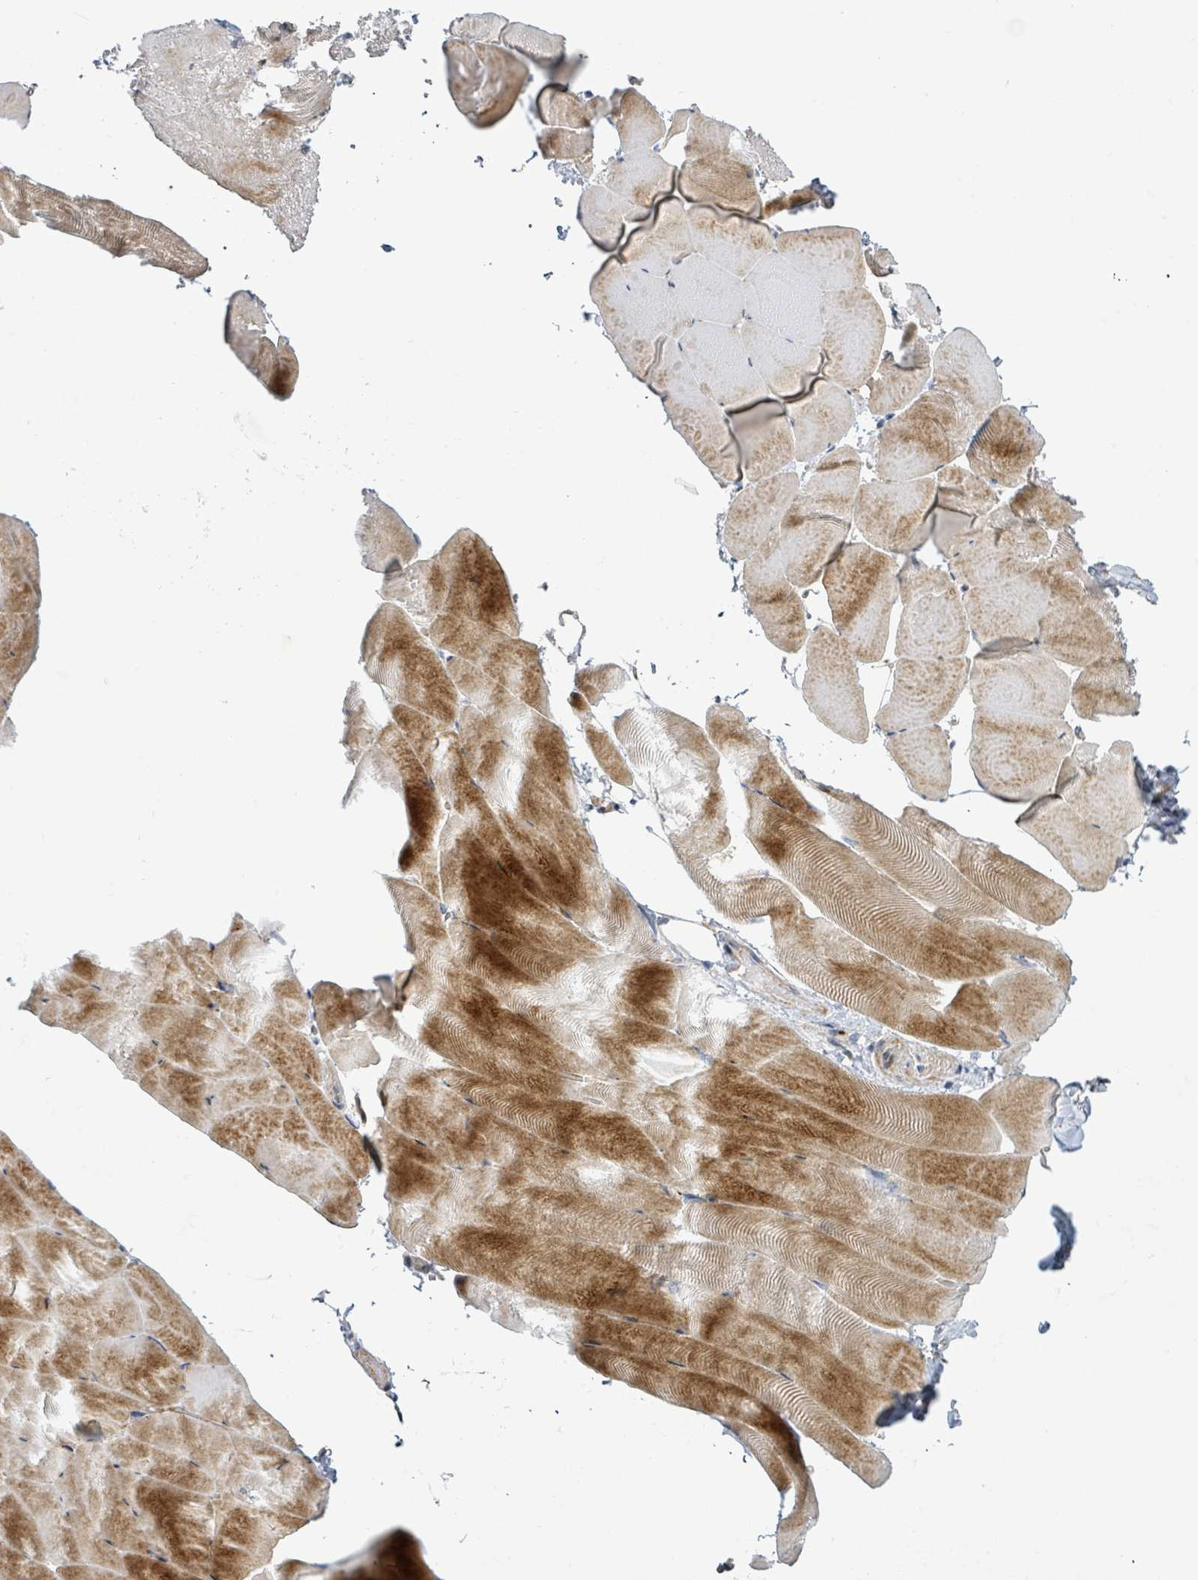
{"staining": {"intensity": "moderate", "quantity": "25%-75%", "location": "cytoplasmic/membranous"}, "tissue": "skeletal muscle", "cell_type": "Myocytes", "image_type": "normal", "snomed": [{"axis": "morphology", "description": "Normal tissue, NOS"}, {"axis": "topography", "description": "Skeletal muscle"}], "caption": "Immunohistochemical staining of normal human skeletal muscle shows medium levels of moderate cytoplasmic/membranous positivity in about 25%-75% of myocytes.", "gene": "CFAP210", "patient": {"sex": "female", "age": 64}}